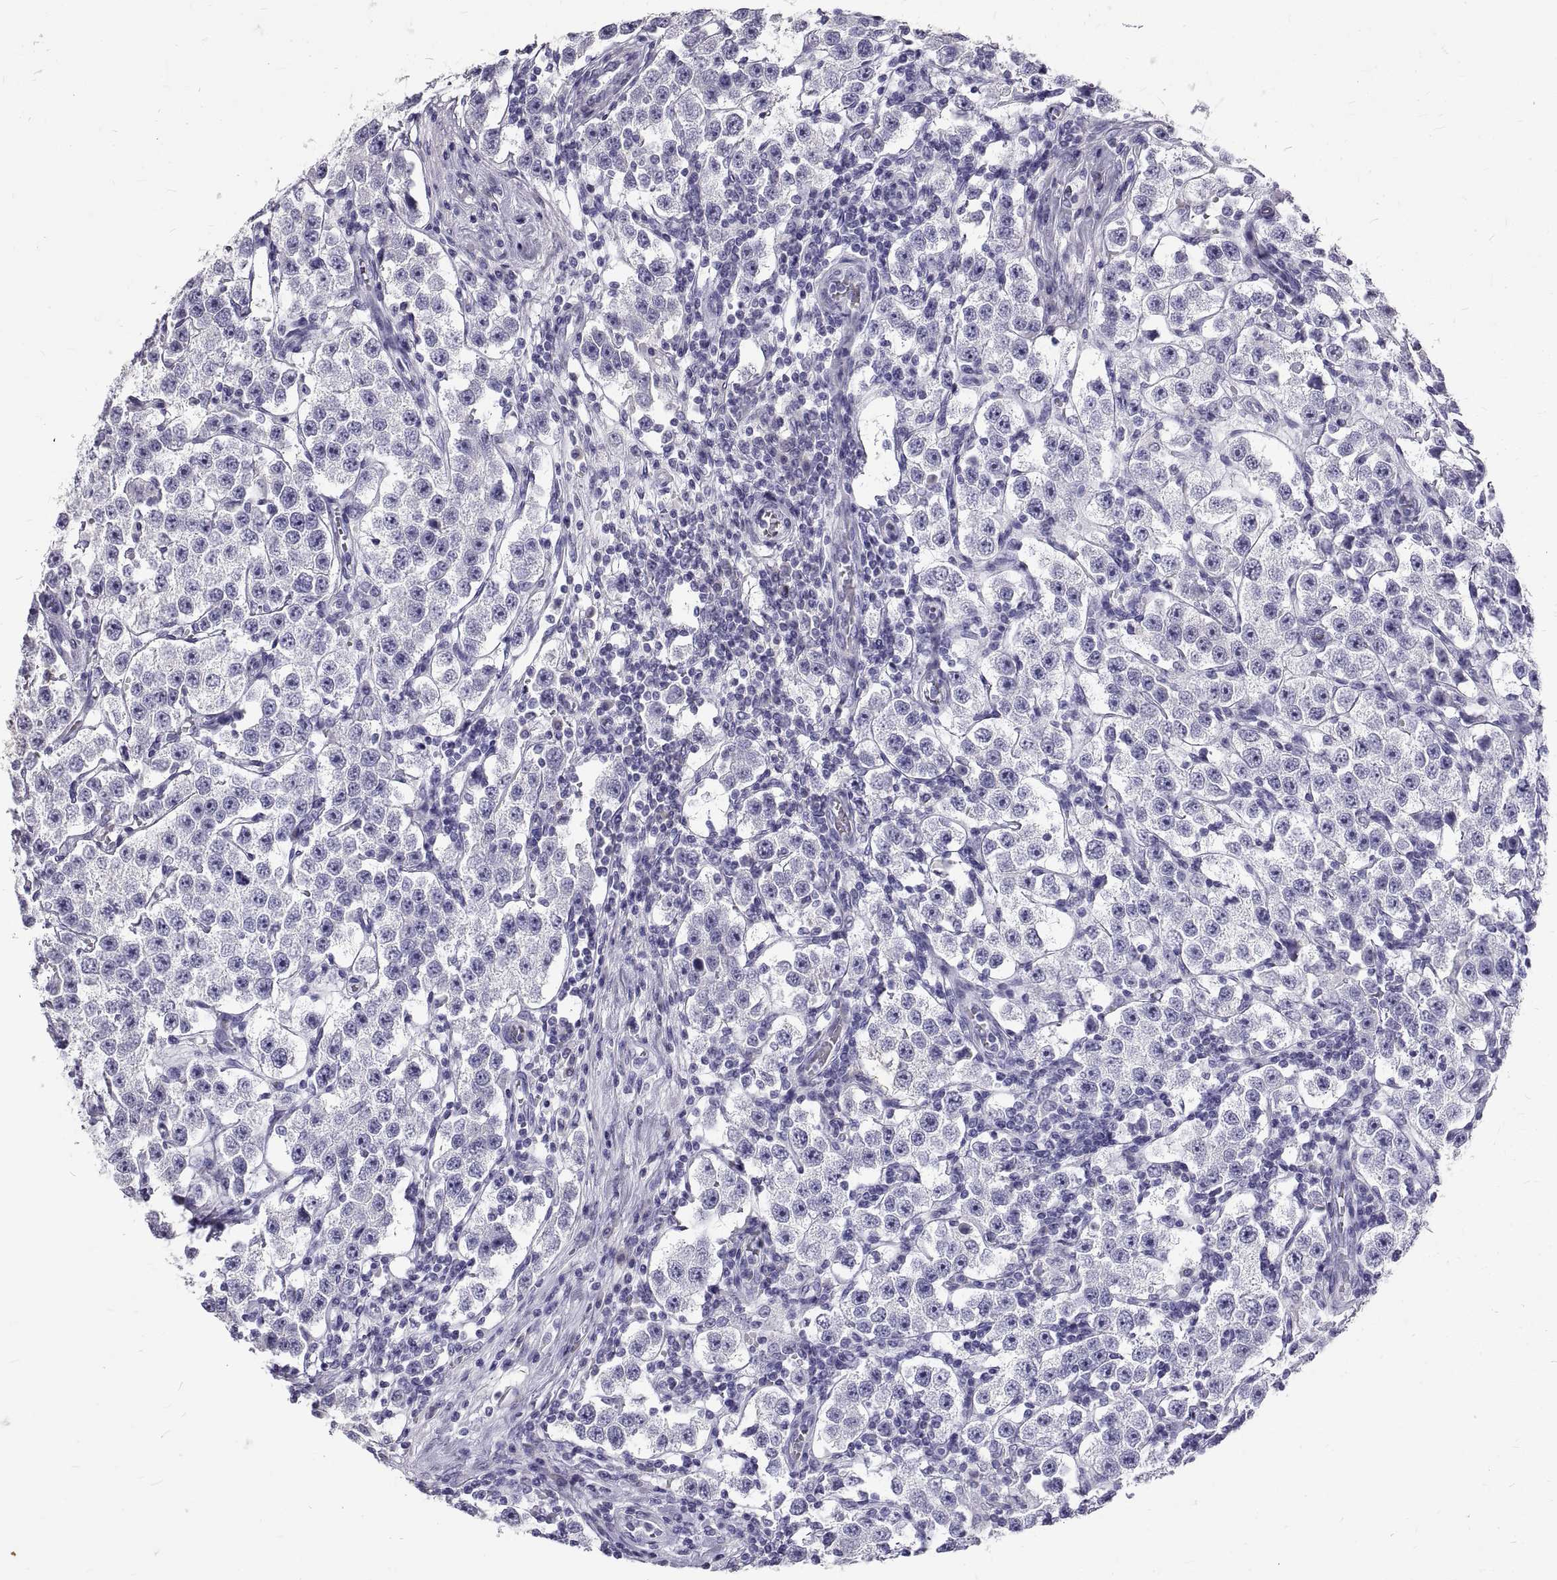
{"staining": {"intensity": "negative", "quantity": "none", "location": "none"}, "tissue": "testis cancer", "cell_type": "Tumor cells", "image_type": "cancer", "snomed": [{"axis": "morphology", "description": "Seminoma, NOS"}, {"axis": "topography", "description": "Testis"}], "caption": "Immunohistochemistry of testis seminoma displays no expression in tumor cells. (Stains: DAB (3,3'-diaminobenzidine) immunohistochemistry with hematoxylin counter stain, Microscopy: brightfield microscopy at high magnification).", "gene": "GNG12", "patient": {"sex": "male", "age": 37}}